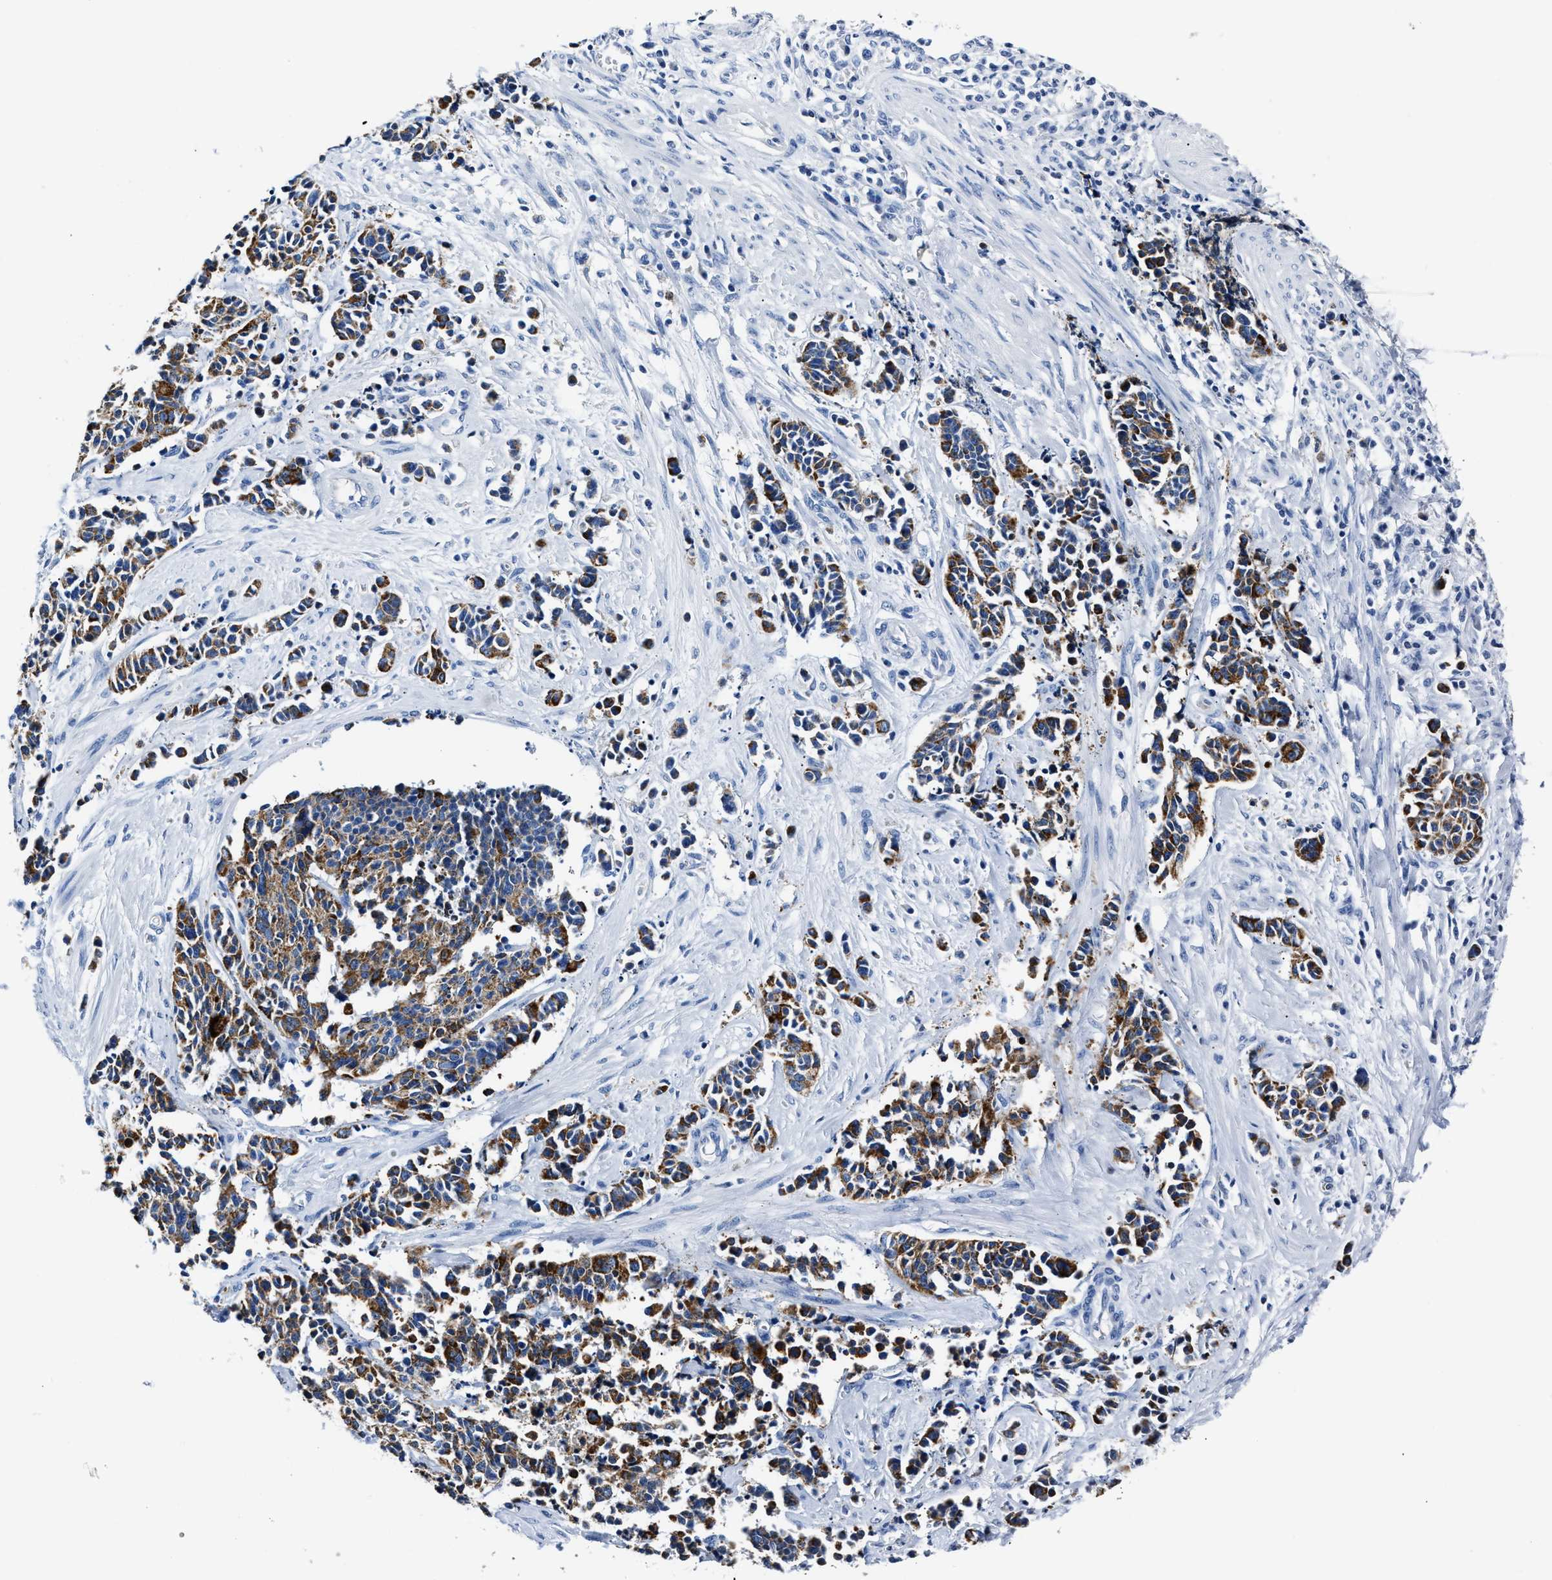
{"staining": {"intensity": "strong", "quantity": ">75%", "location": "cytoplasmic/membranous"}, "tissue": "cervical cancer", "cell_type": "Tumor cells", "image_type": "cancer", "snomed": [{"axis": "morphology", "description": "Squamous cell carcinoma, NOS"}, {"axis": "topography", "description": "Cervix"}], "caption": "The histopathology image reveals a brown stain indicating the presence of a protein in the cytoplasmic/membranous of tumor cells in cervical cancer.", "gene": "AMACR", "patient": {"sex": "female", "age": 35}}